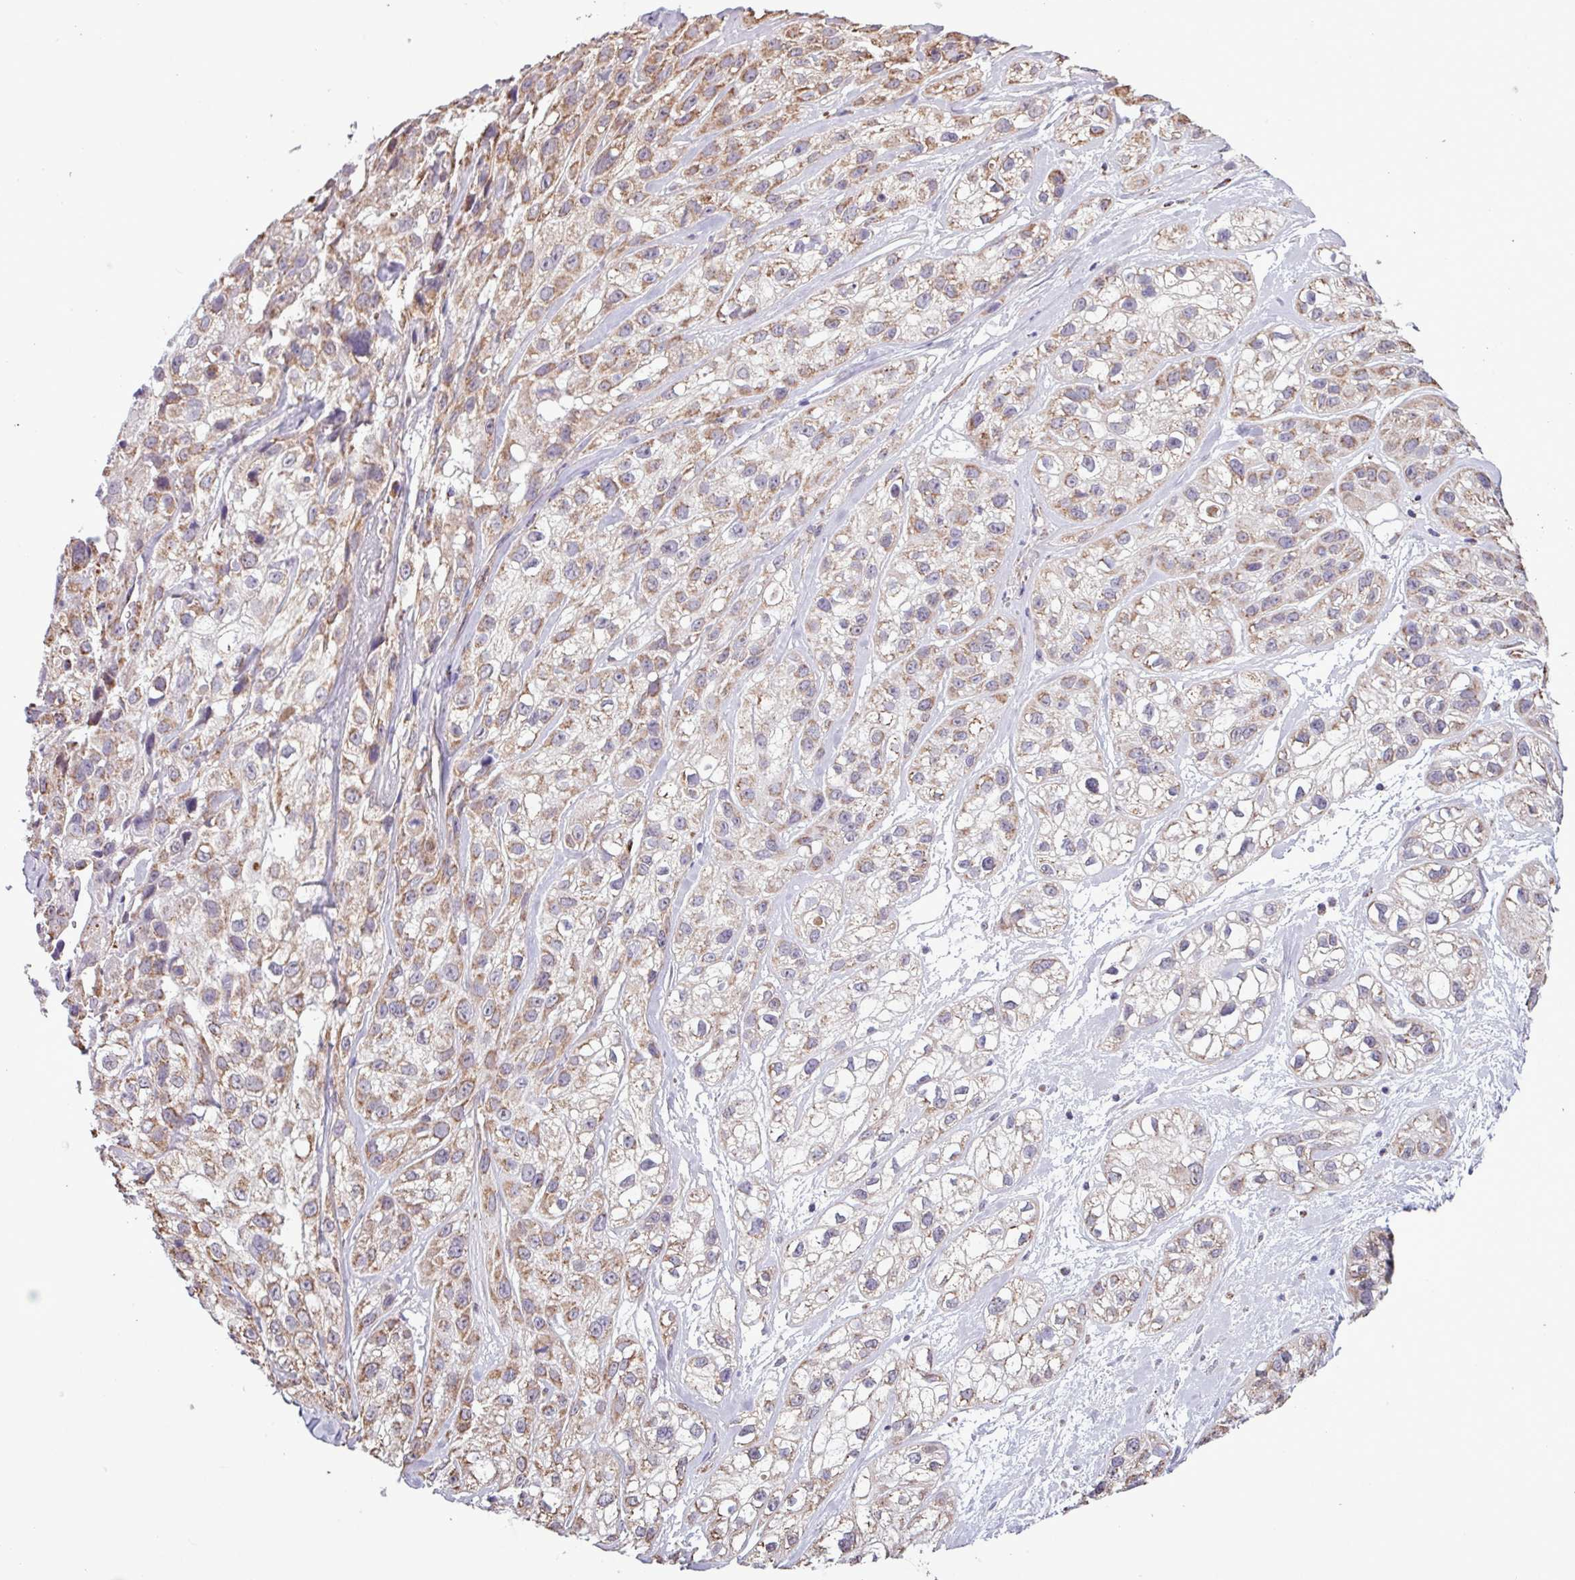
{"staining": {"intensity": "moderate", "quantity": "25%-75%", "location": "cytoplasmic/membranous"}, "tissue": "skin cancer", "cell_type": "Tumor cells", "image_type": "cancer", "snomed": [{"axis": "morphology", "description": "Squamous cell carcinoma, NOS"}, {"axis": "topography", "description": "Skin"}], "caption": "Human skin cancer stained with a brown dye reveals moderate cytoplasmic/membranous positive staining in approximately 25%-75% of tumor cells.", "gene": "ALG8", "patient": {"sex": "male", "age": 82}}